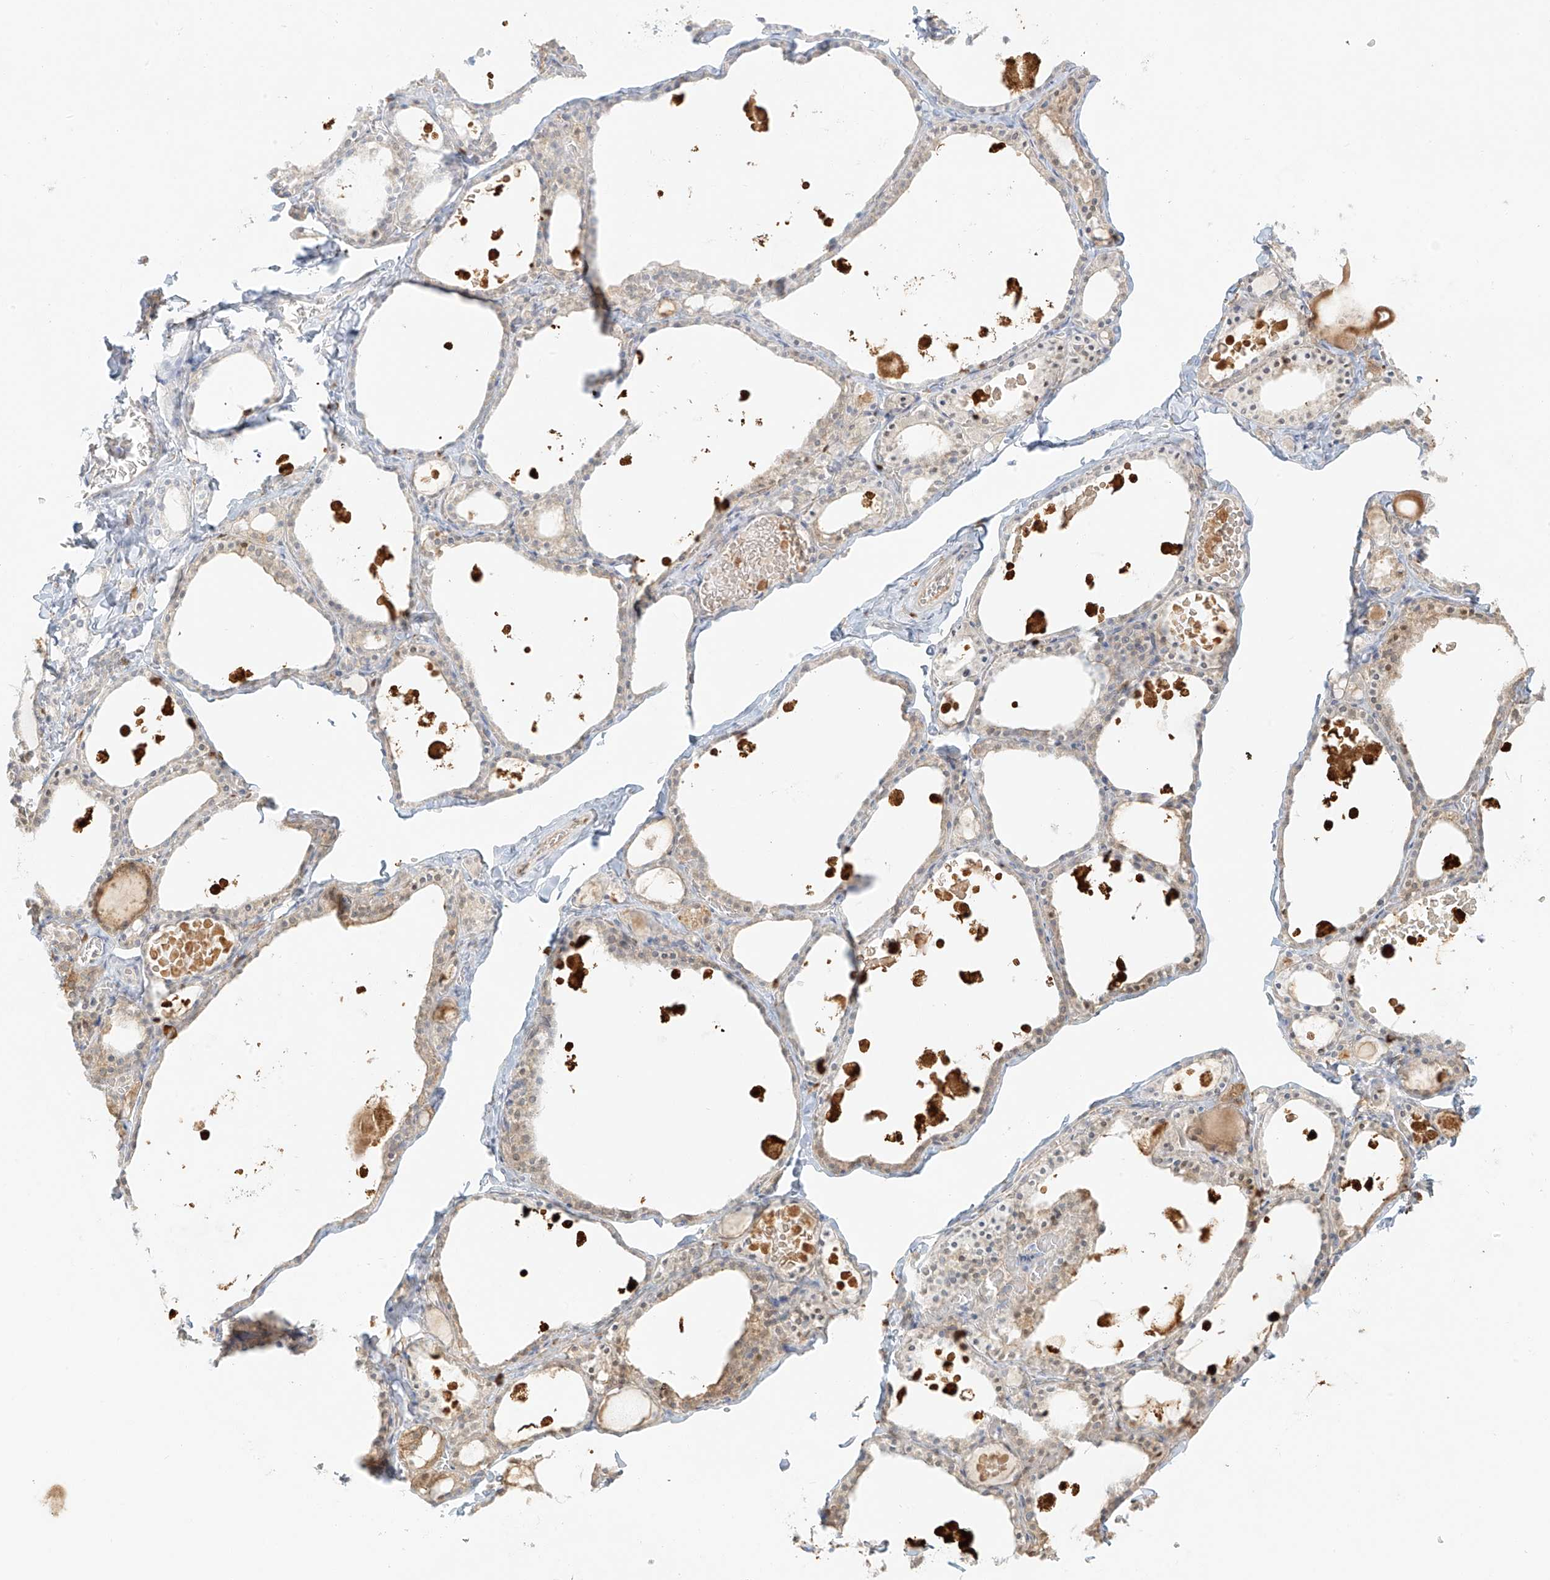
{"staining": {"intensity": "weak", "quantity": "<25%", "location": "cytoplasmic/membranous"}, "tissue": "thyroid gland", "cell_type": "Glandular cells", "image_type": "normal", "snomed": [{"axis": "morphology", "description": "Normal tissue, NOS"}, {"axis": "topography", "description": "Thyroid gland"}], "caption": "DAB immunohistochemical staining of benign thyroid gland displays no significant expression in glandular cells.", "gene": "UPK1B", "patient": {"sex": "male", "age": 56}}